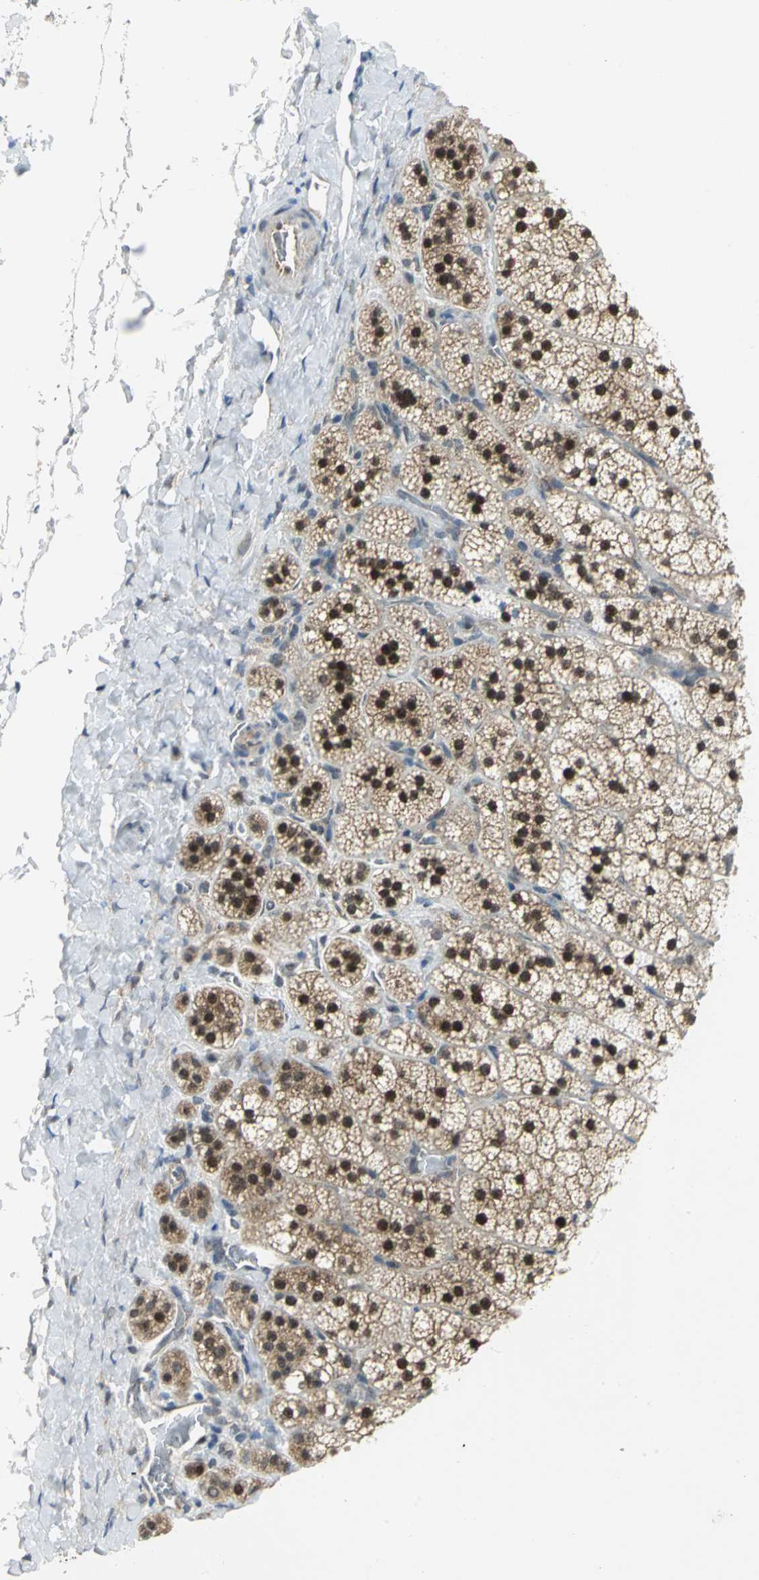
{"staining": {"intensity": "strong", "quantity": ">75%", "location": "nuclear"}, "tissue": "adrenal gland", "cell_type": "Glandular cells", "image_type": "normal", "snomed": [{"axis": "morphology", "description": "Normal tissue, NOS"}, {"axis": "topography", "description": "Adrenal gland"}], "caption": "This histopathology image demonstrates unremarkable adrenal gland stained with immunohistochemistry to label a protein in brown. The nuclear of glandular cells show strong positivity for the protein. Nuclei are counter-stained blue.", "gene": "PSMA4", "patient": {"sex": "female", "age": 44}}